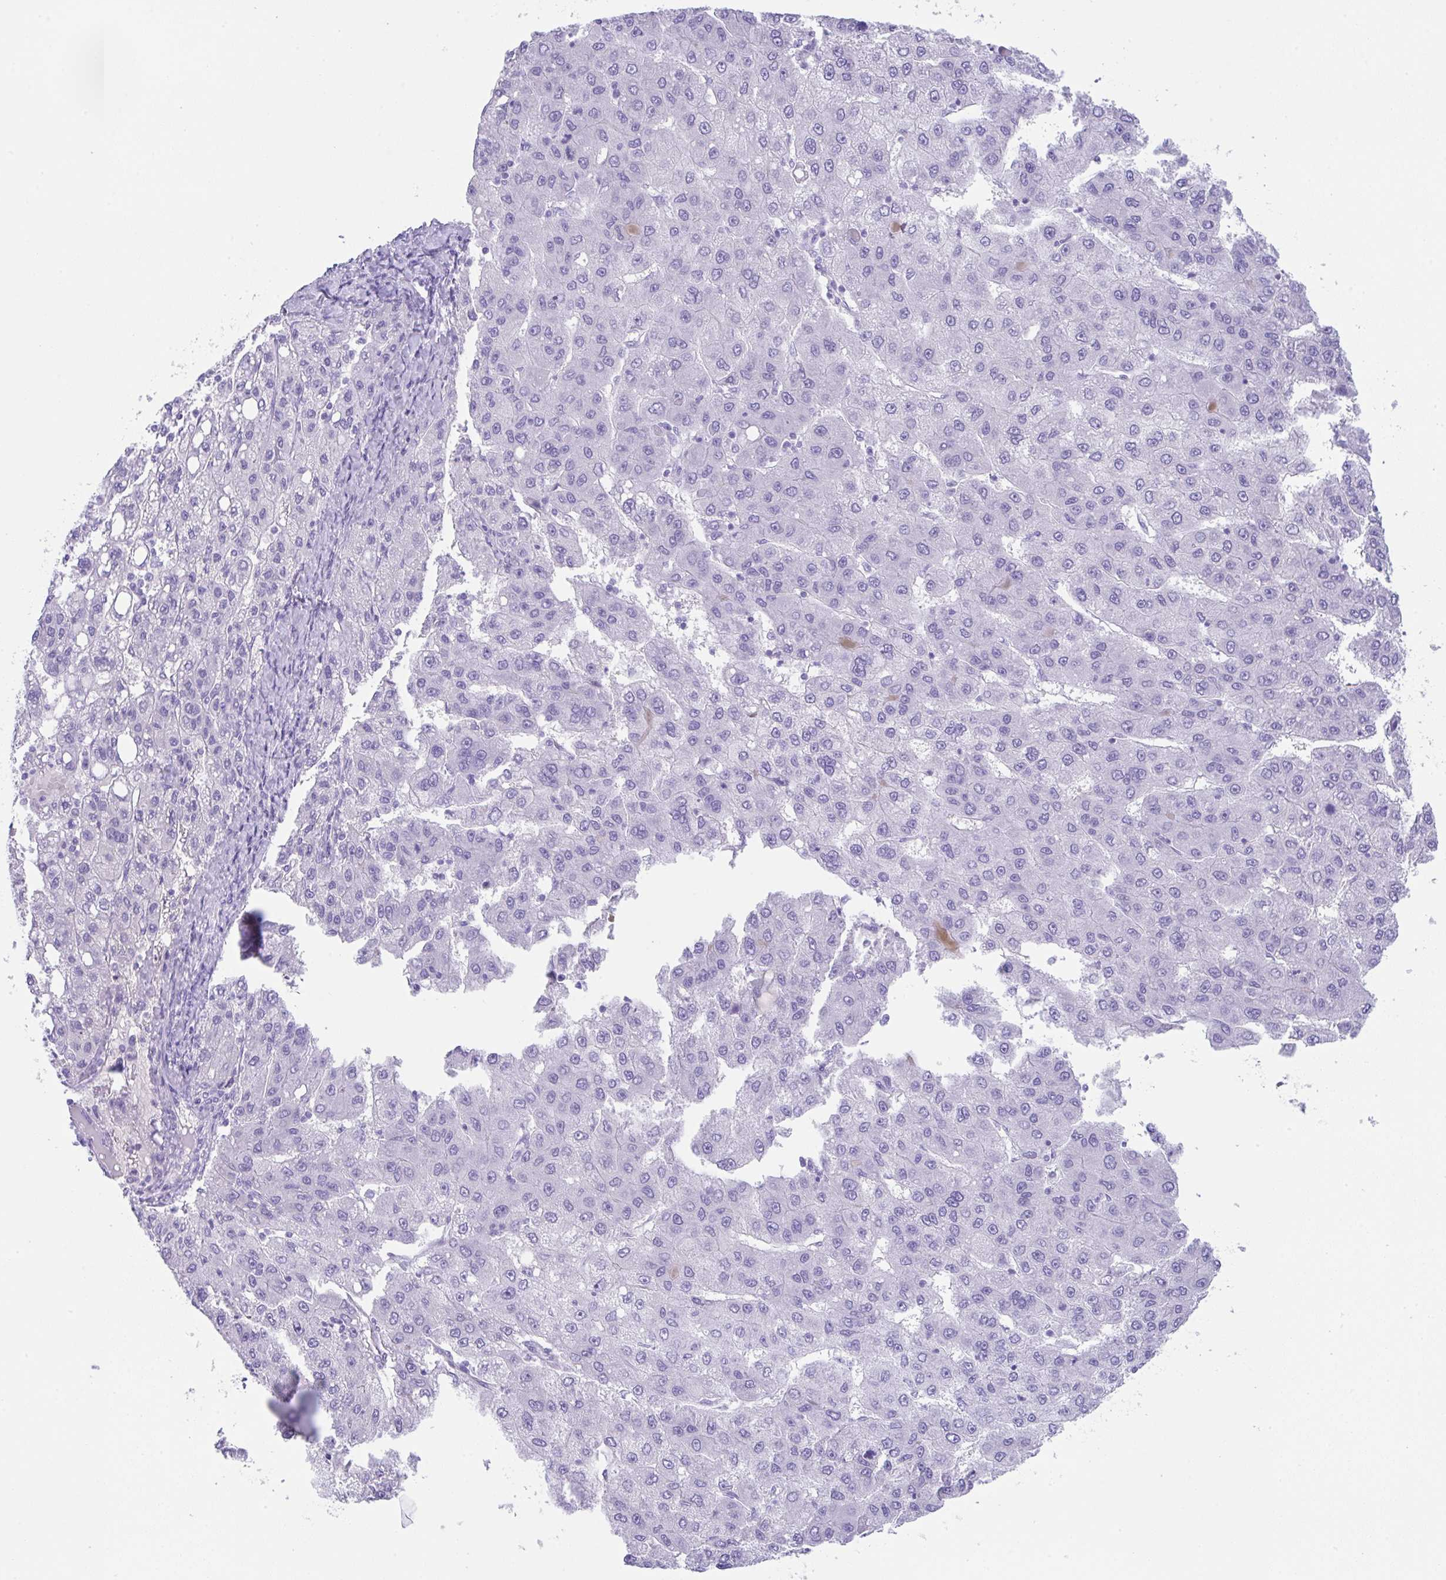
{"staining": {"intensity": "negative", "quantity": "none", "location": "none"}, "tissue": "liver cancer", "cell_type": "Tumor cells", "image_type": "cancer", "snomed": [{"axis": "morphology", "description": "Carcinoma, Hepatocellular, NOS"}, {"axis": "topography", "description": "Liver"}], "caption": "This is an IHC micrograph of human liver cancer (hepatocellular carcinoma). There is no positivity in tumor cells.", "gene": "CPA1", "patient": {"sex": "female", "age": 82}}